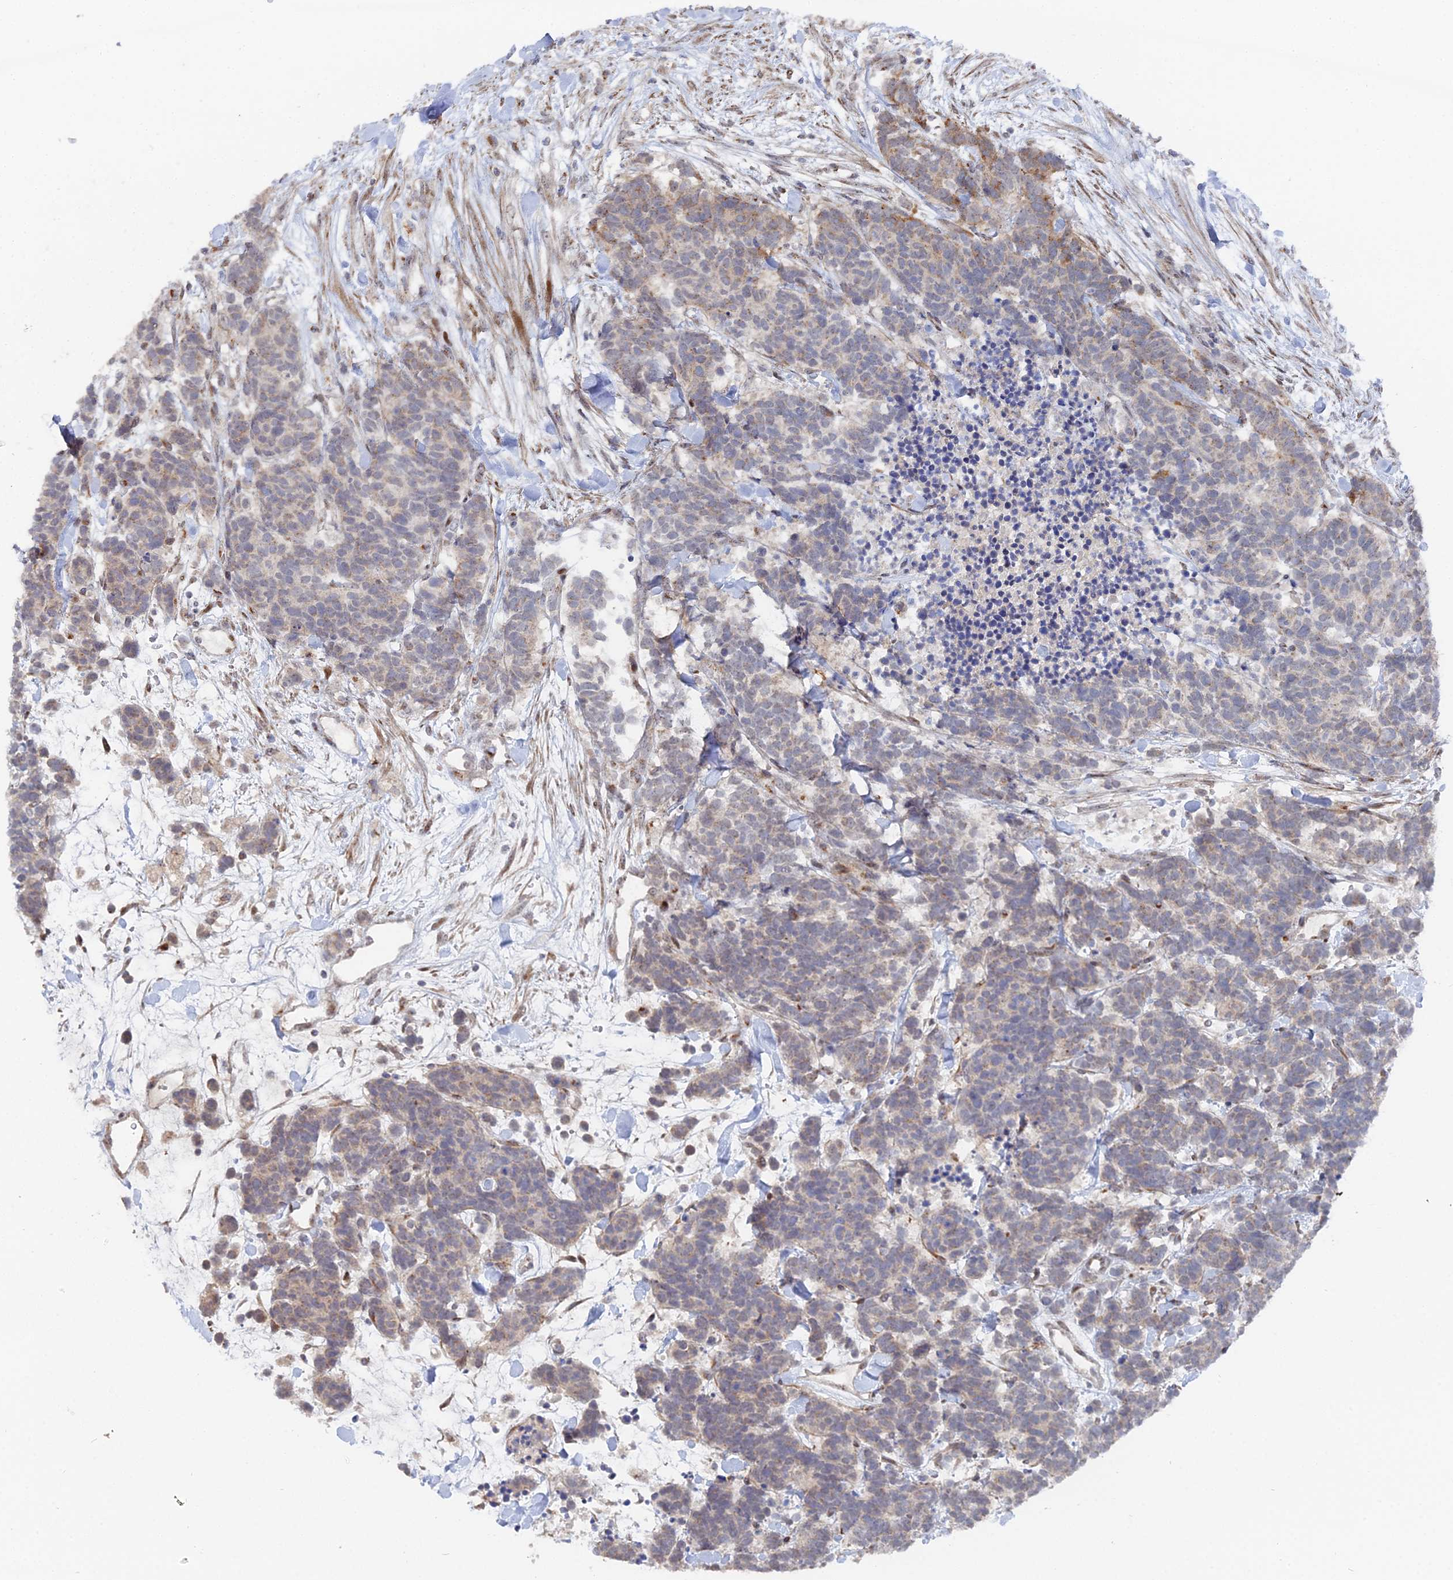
{"staining": {"intensity": "weak", "quantity": "25%-75%", "location": "cytoplasmic/membranous"}, "tissue": "carcinoid", "cell_type": "Tumor cells", "image_type": "cancer", "snomed": [{"axis": "morphology", "description": "Carcinoma, NOS"}, {"axis": "morphology", "description": "Carcinoid, malignant, NOS"}, {"axis": "topography", "description": "Prostate"}], "caption": "This photomicrograph exhibits carcinoid stained with IHC to label a protein in brown. The cytoplasmic/membranous of tumor cells show weak positivity for the protein. Nuclei are counter-stained blue.", "gene": "SGMS1", "patient": {"sex": "male", "age": 57}}